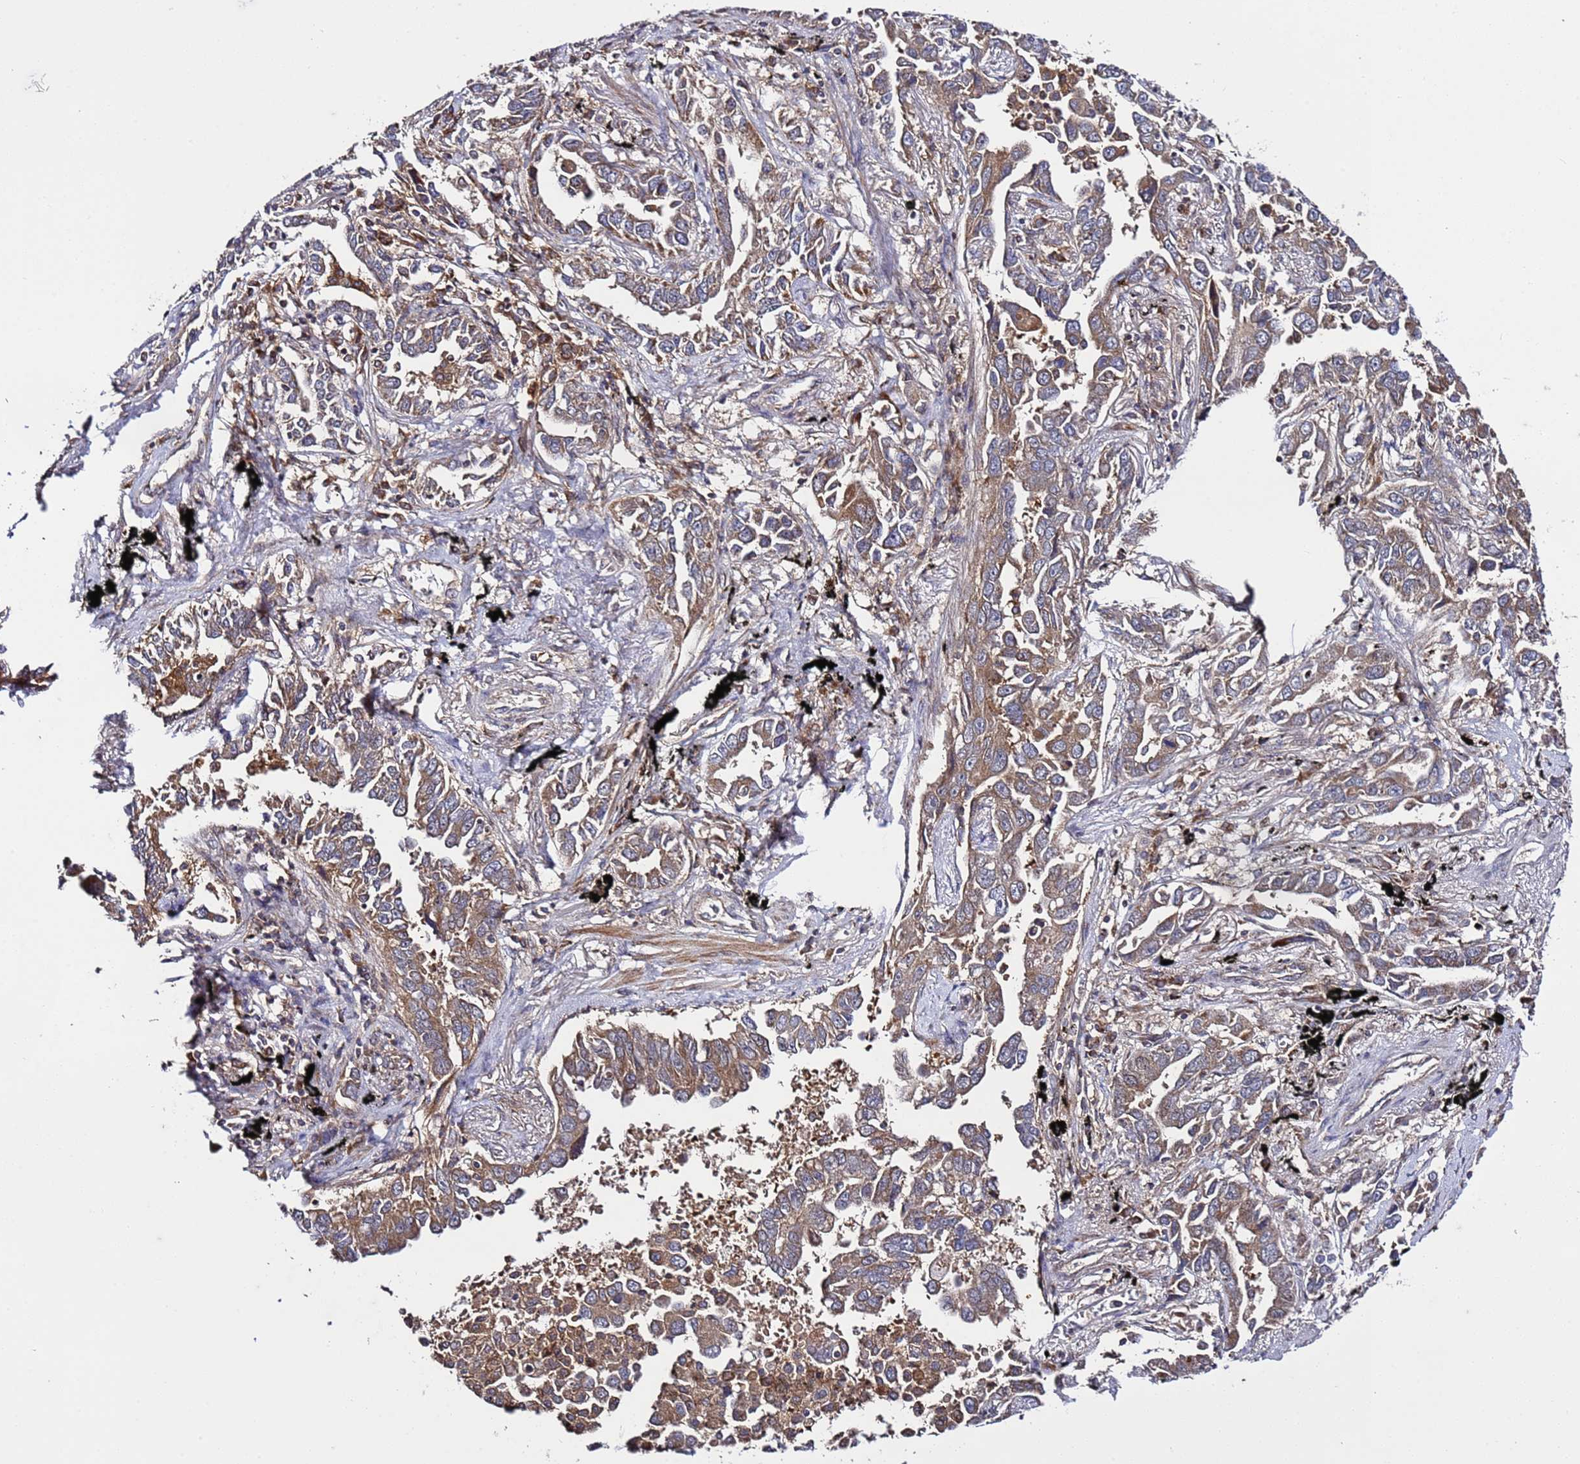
{"staining": {"intensity": "moderate", "quantity": ">75%", "location": "cytoplasmic/membranous"}, "tissue": "lung cancer", "cell_type": "Tumor cells", "image_type": "cancer", "snomed": [{"axis": "morphology", "description": "Adenocarcinoma, NOS"}, {"axis": "topography", "description": "Lung"}], "caption": "Tumor cells demonstrate medium levels of moderate cytoplasmic/membranous expression in approximately >75% of cells in lung cancer (adenocarcinoma).", "gene": "TMEM176B", "patient": {"sex": "male", "age": 67}}